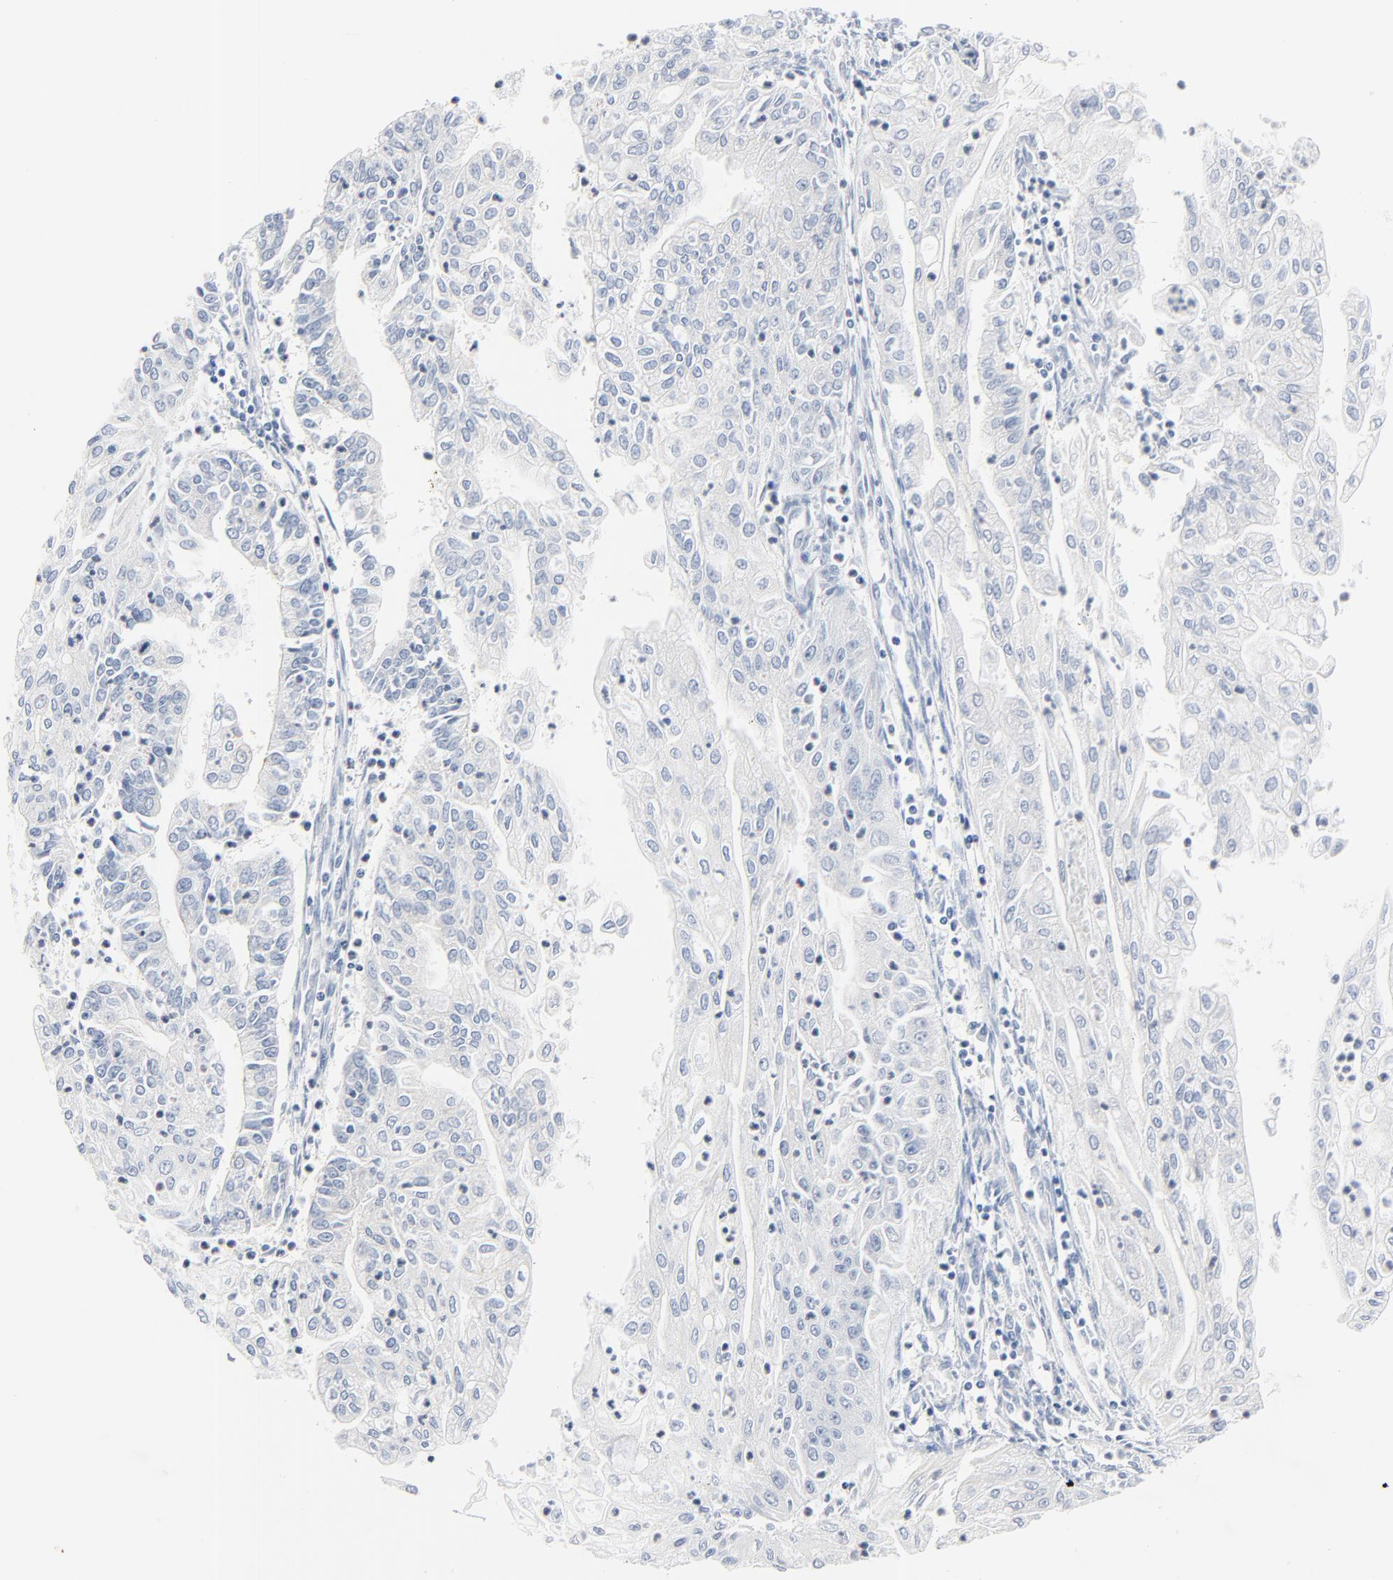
{"staining": {"intensity": "negative", "quantity": "none", "location": "none"}, "tissue": "endometrial cancer", "cell_type": "Tumor cells", "image_type": "cancer", "snomed": [{"axis": "morphology", "description": "Adenocarcinoma, NOS"}, {"axis": "topography", "description": "Endometrium"}], "caption": "DAB (3,3'-diaminobenzidine) immunohistochemical staining of endometrial cancer displays no significant staining in tumor cells.", "gene": "IFT43", "patient": {"sex": "female", "age": 75}}